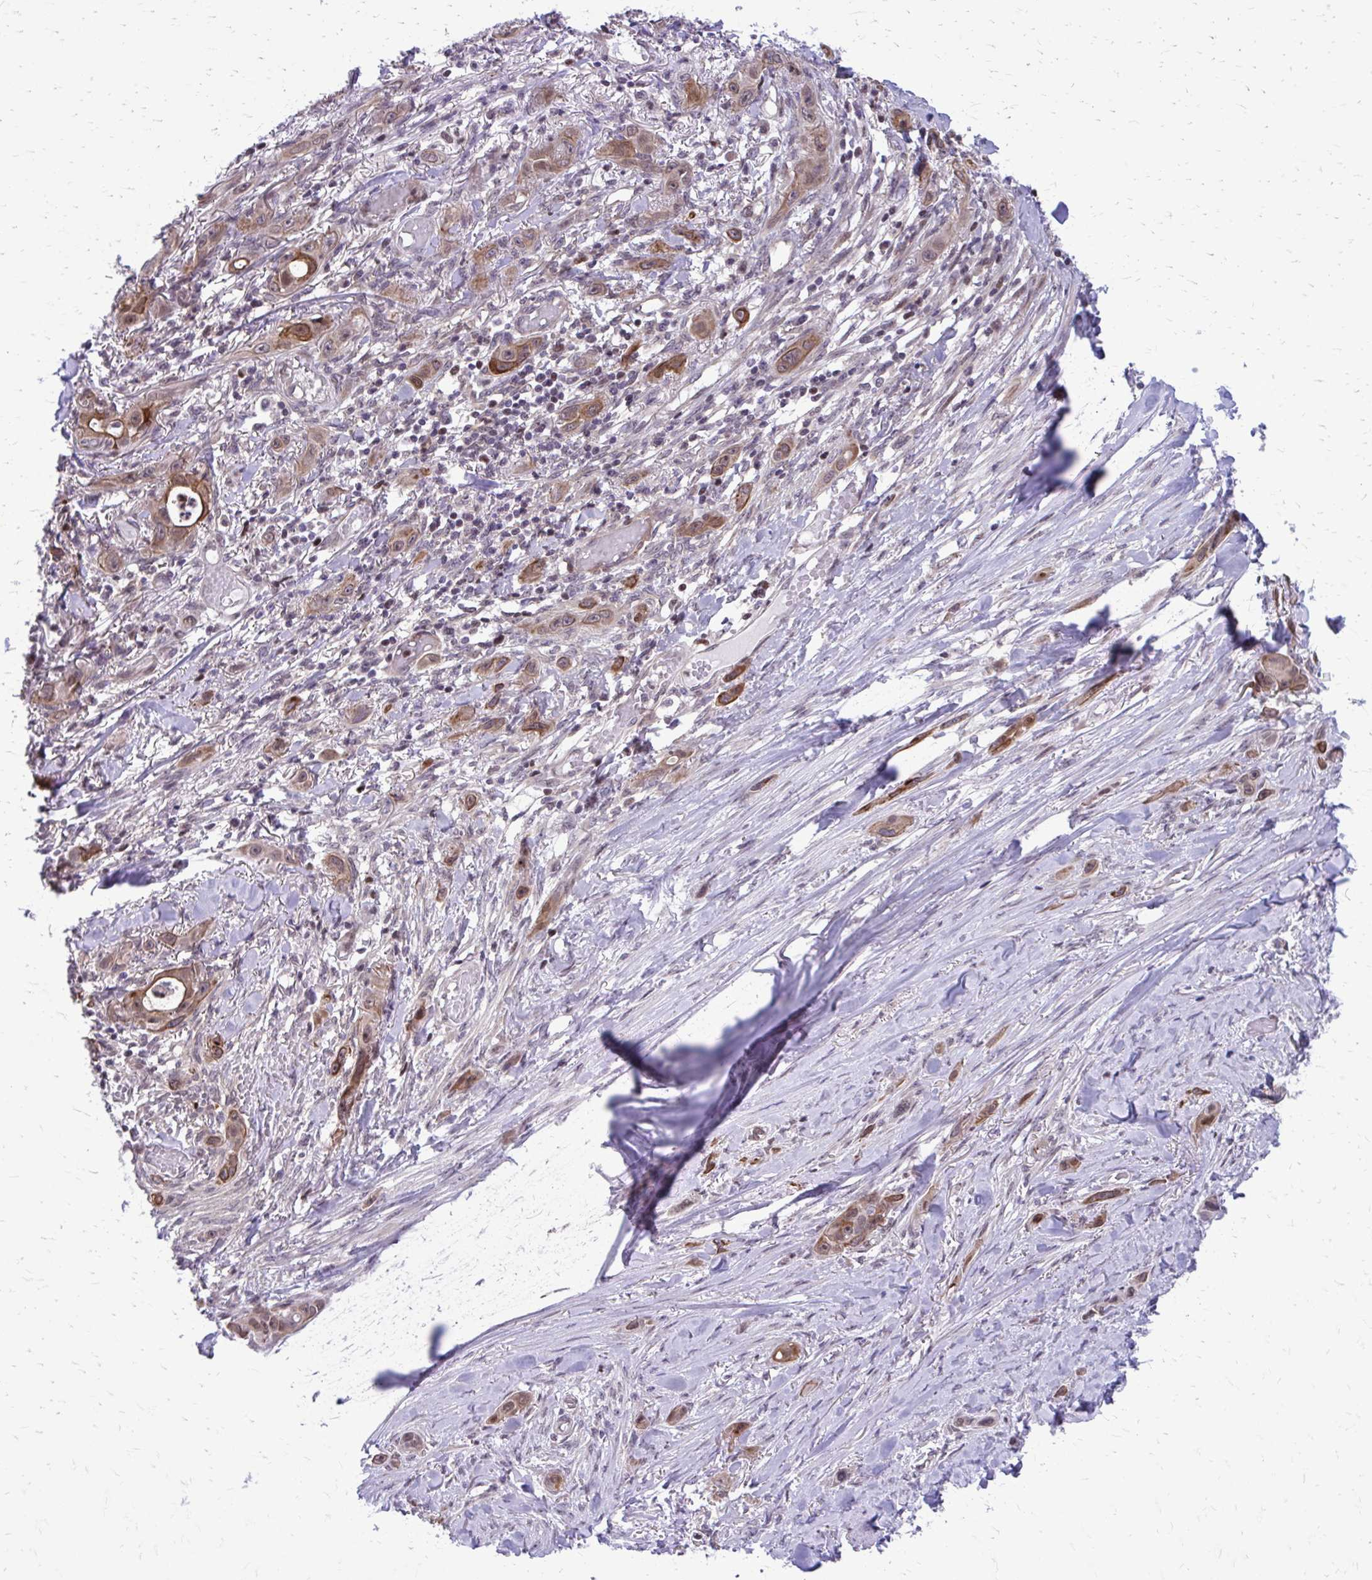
{"staining": {"intensity": "moderate", "quantity": "<25%", "location": "cytoplasmic/membranous,nuclear"}, "tissue": "skin cancer", "cell_type": "Tumor cells", "image_type": "cancer", "snomed": [{"axis": "morphology", "description": "Squamous cell carcinoma, NOS"}, {"axis": "topography", "description": "Skin"}], "caption": "Squamous cell carcinoma (skin) was stained to show a protein in brown. There is low levels of moderate cytoplasmic/membranous and nuclear staining in approximately <25% of tumor cells. The protein of interest is stained brown, and the nuclei are stained in blue (DAB IHC with brightfield microscopy, high magnification).", "gene": "ANKRD30B", "patient": {"sex": "female", "age": 69}}